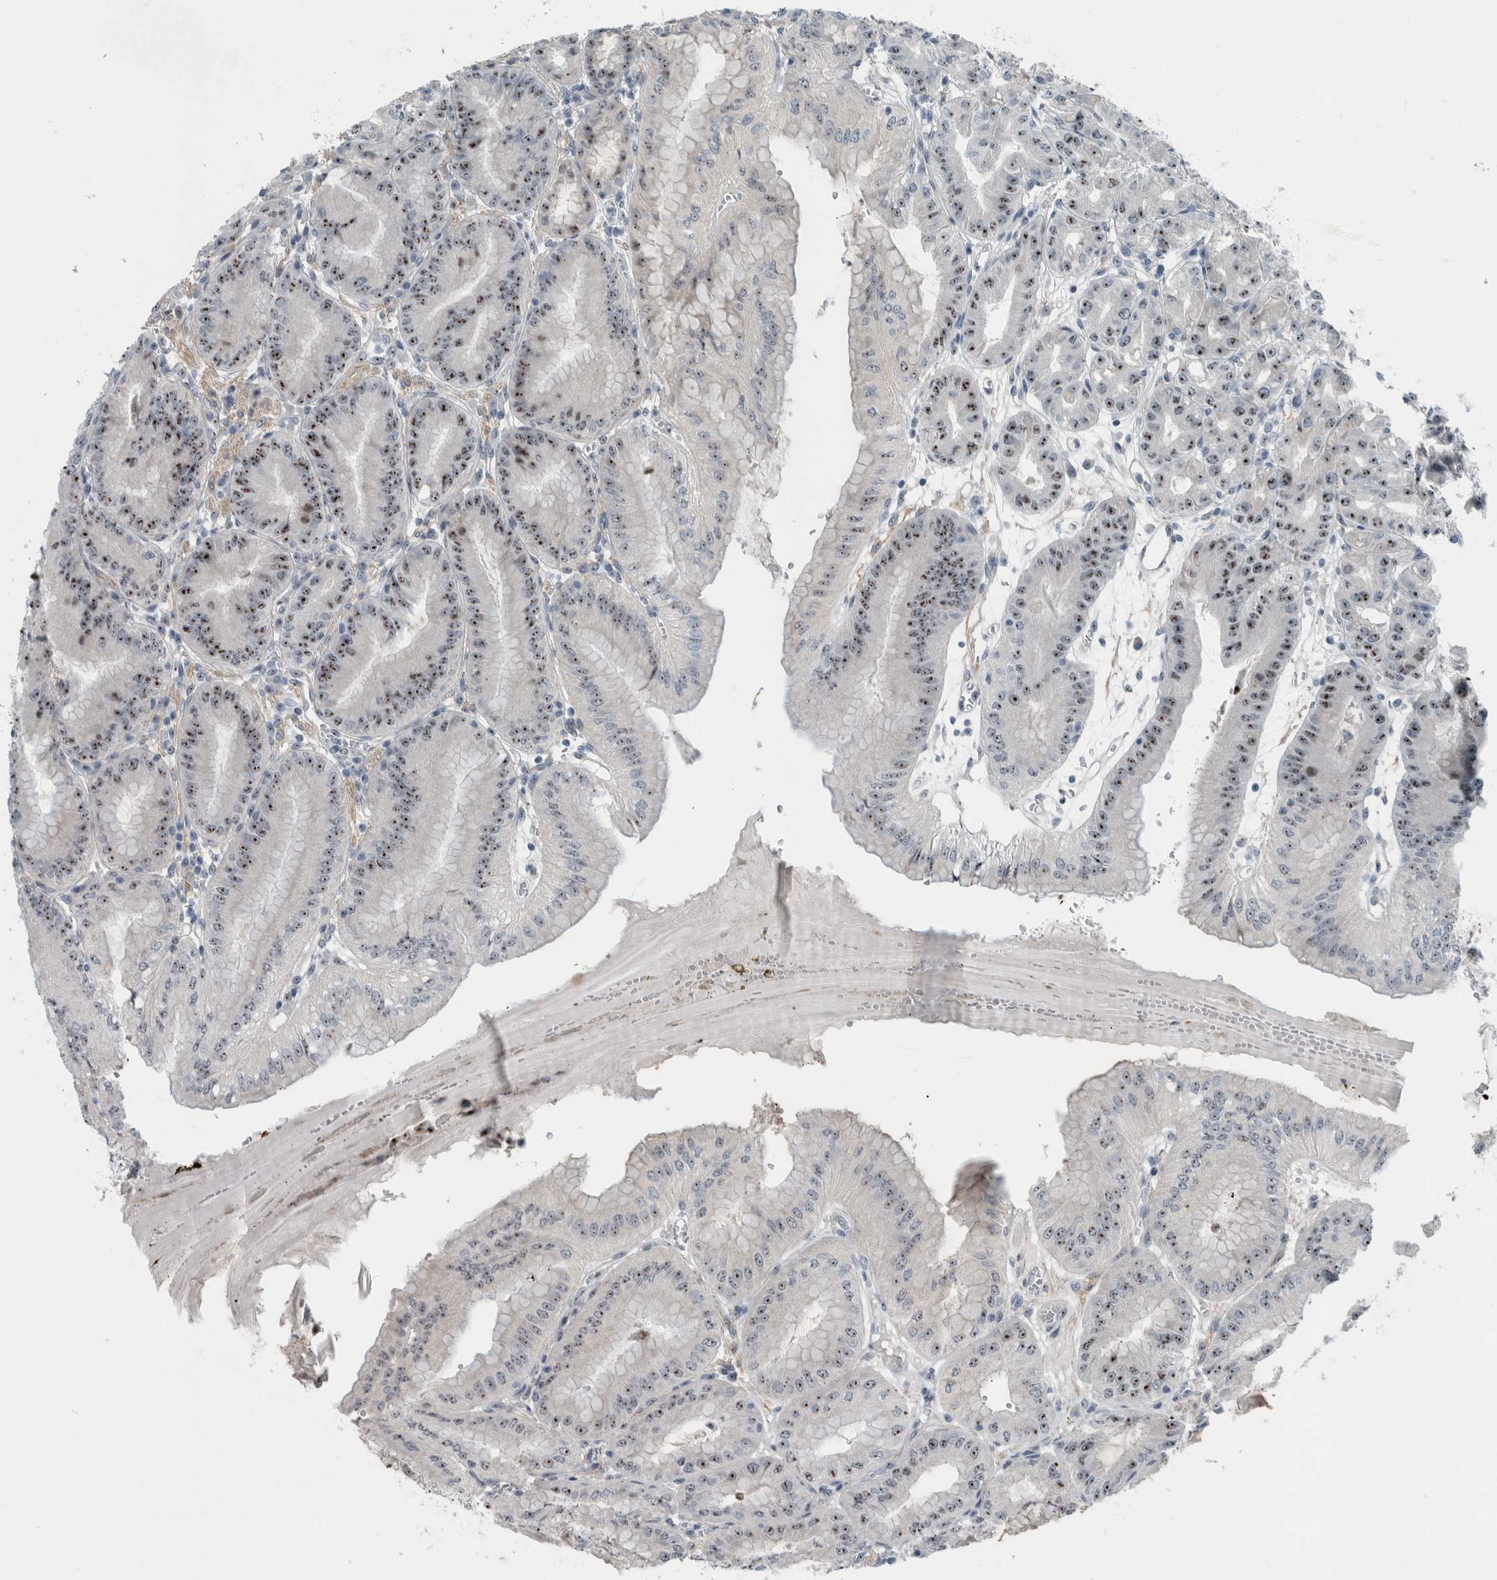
{"staining": {"intensity": "moderate", "quantity": ">75%", "location": "nuclear"}, "tissue": "stomach", "cell_type": "Glandular cells", "image_type": "normal", "snomed": [{"axis": "morphology", "description": "Normal tissue, NOS"}, {"axis": "topography", "description": "Stomach, lower"}], "caption": "A brown stain highlights moderate nuclear positivity of a protein in glandular cells of unremarkable stomach. (DAB (3,3'-diaminobenzidine) = brown stain, brightfield microscopy at high magnification).", "gene": "UTP6", "patient": {"sex": "male", "age": 71}}